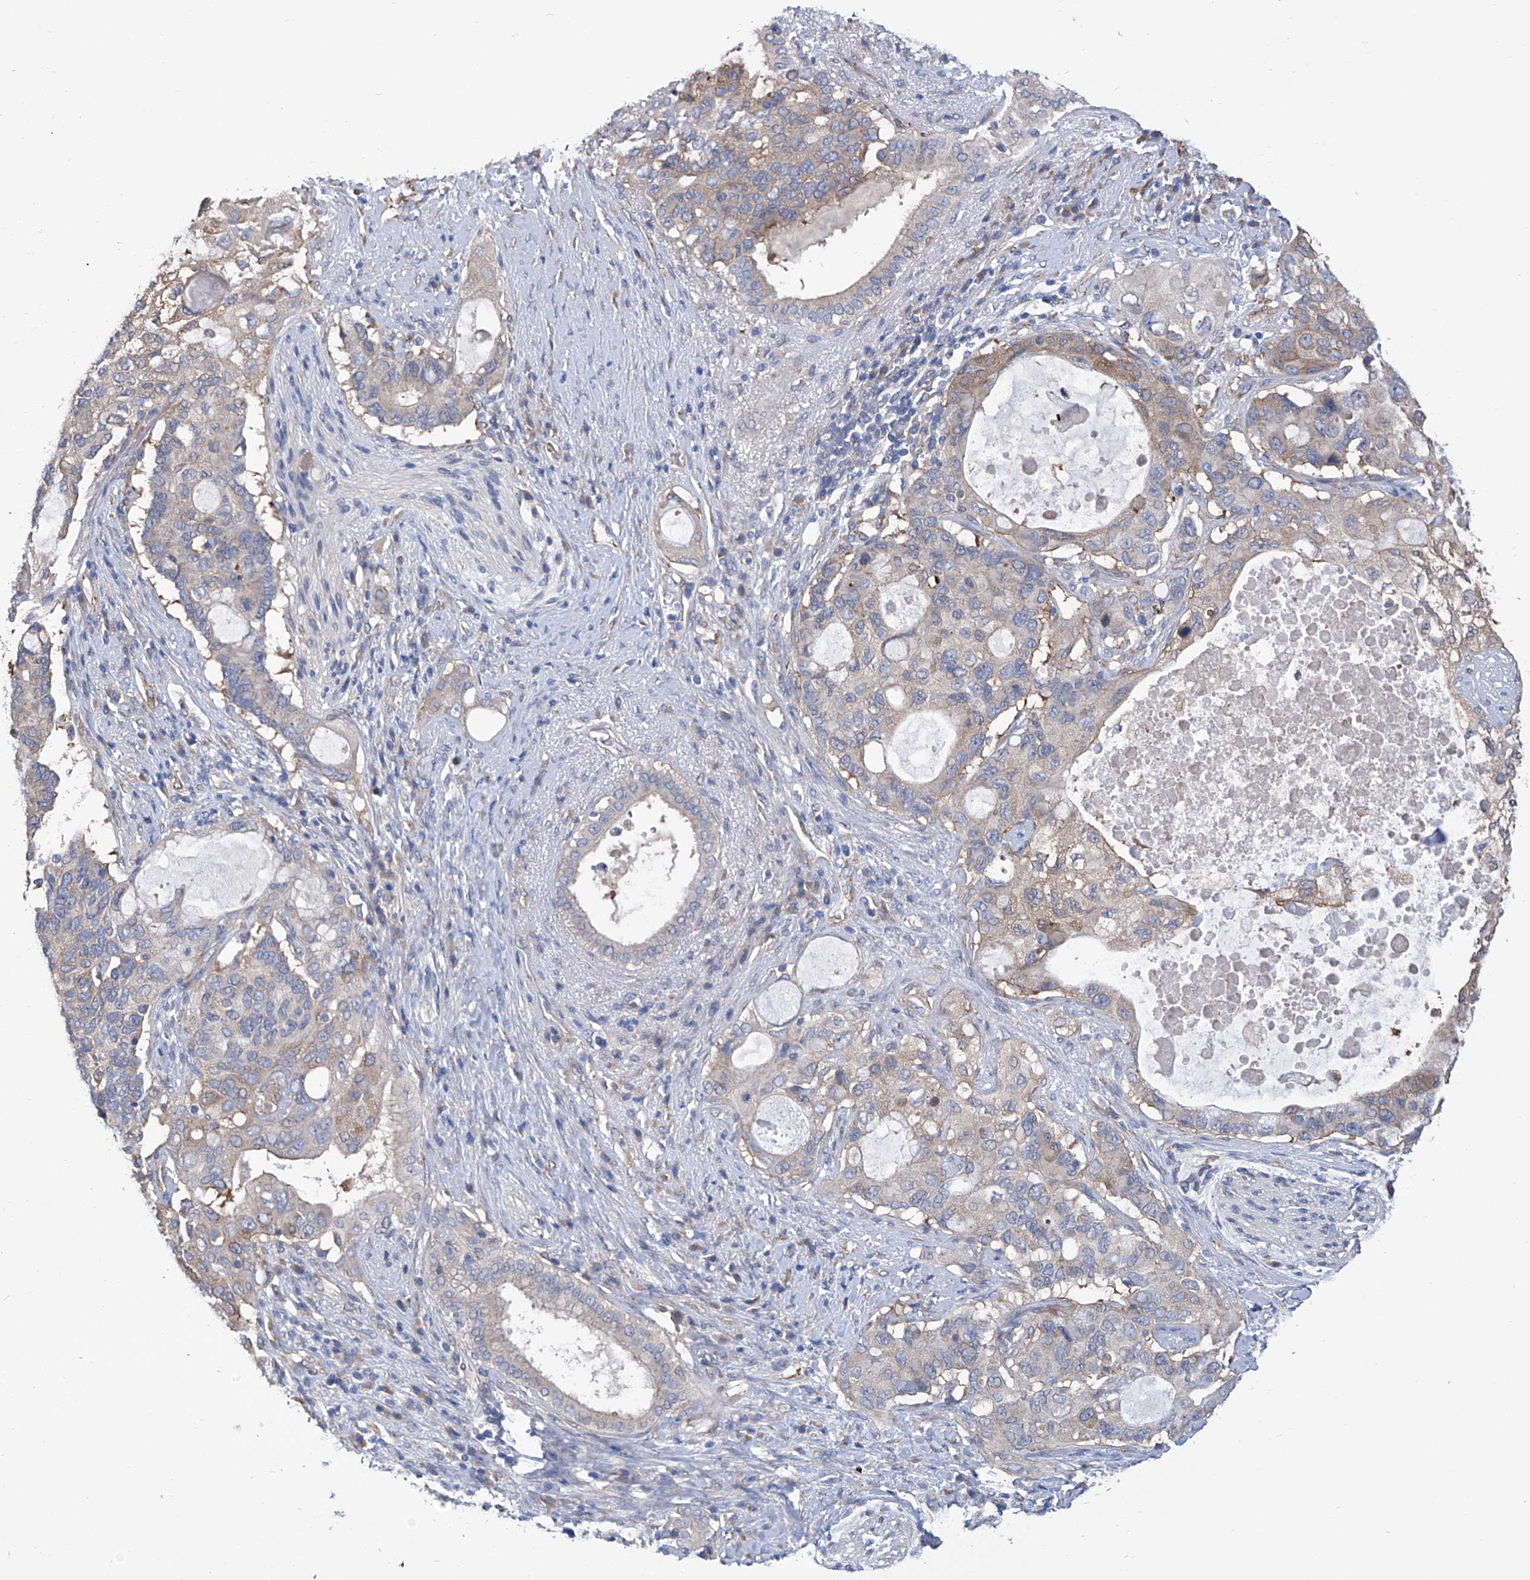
{"staining": {"intensity": "weak", "quantity": "<25%", "location": "cytoplasmic/membranous"}, "tissue": "pancreatic cancer", "cell_type": "Tumor cells", "image_type": "cancer", "snomed": [{"axis": "morphology", "description": "Adenocarcinoma, NOS"}, {"axis": "topography", "description": "Pancreas"}], "caption": "Human pancreatic cancer stained for a protein using IHC displays no expression in tumor cells.", "gene": "SMS", "patient": {"sex": "female", "age": 56}}